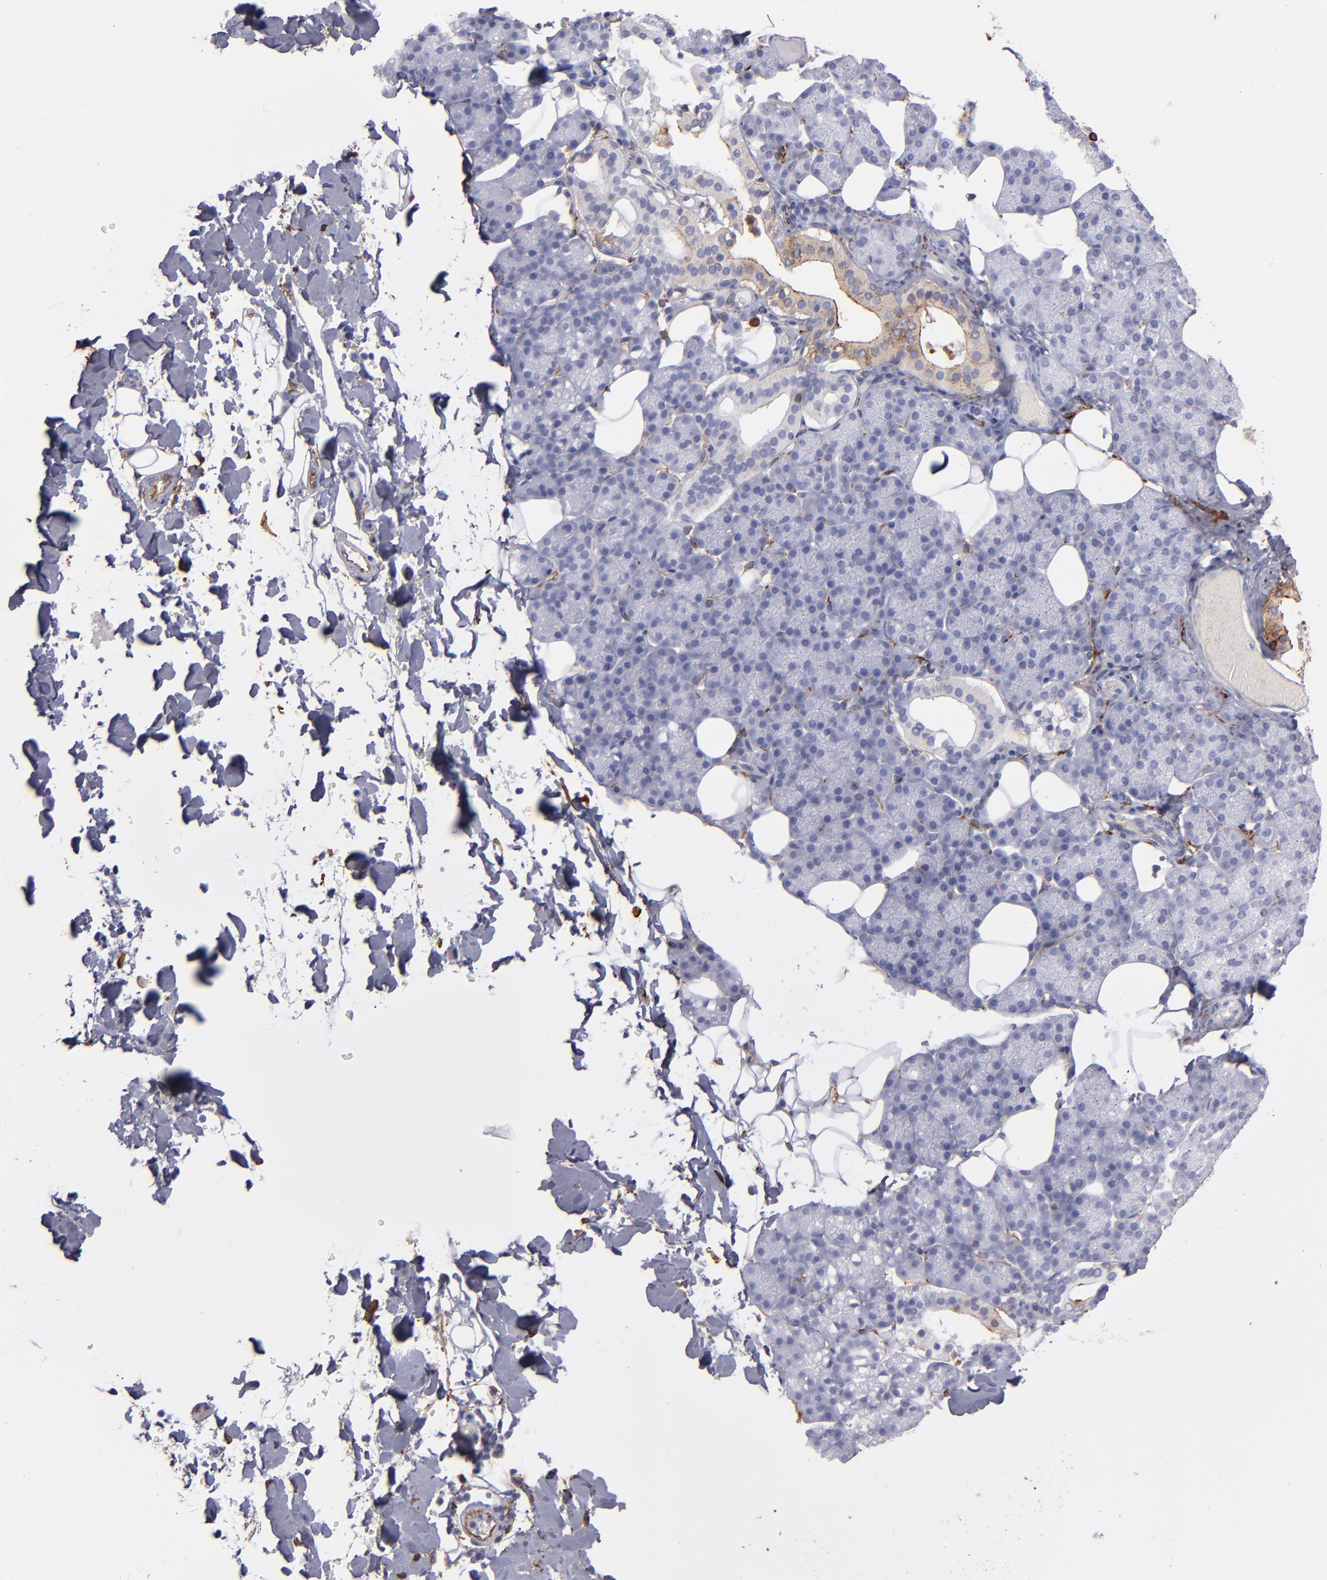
{"staining": {"intensity": "weak", "quantity": "25%-75%", "location": "cytoplasmic/membranous"}, "tissue": "salivary gland", "cell_type": "Glandular cells", "image_type": "normal", "snomed": [{"axis": "morphology", "description": "Normal tissue, NOS"}, {"axis": "topography", "description": "Lymph node"}, {"axis": "topography", "description": "Salivary gland"}], "caption": "This is an image of immunohistochemistry staining of normal salivary gland, which shows weak staining in the cytoplasmic/membranous of glandular cells.", "gene": "AHNAK2", "patient": {"sex": "male", "age": 8}}